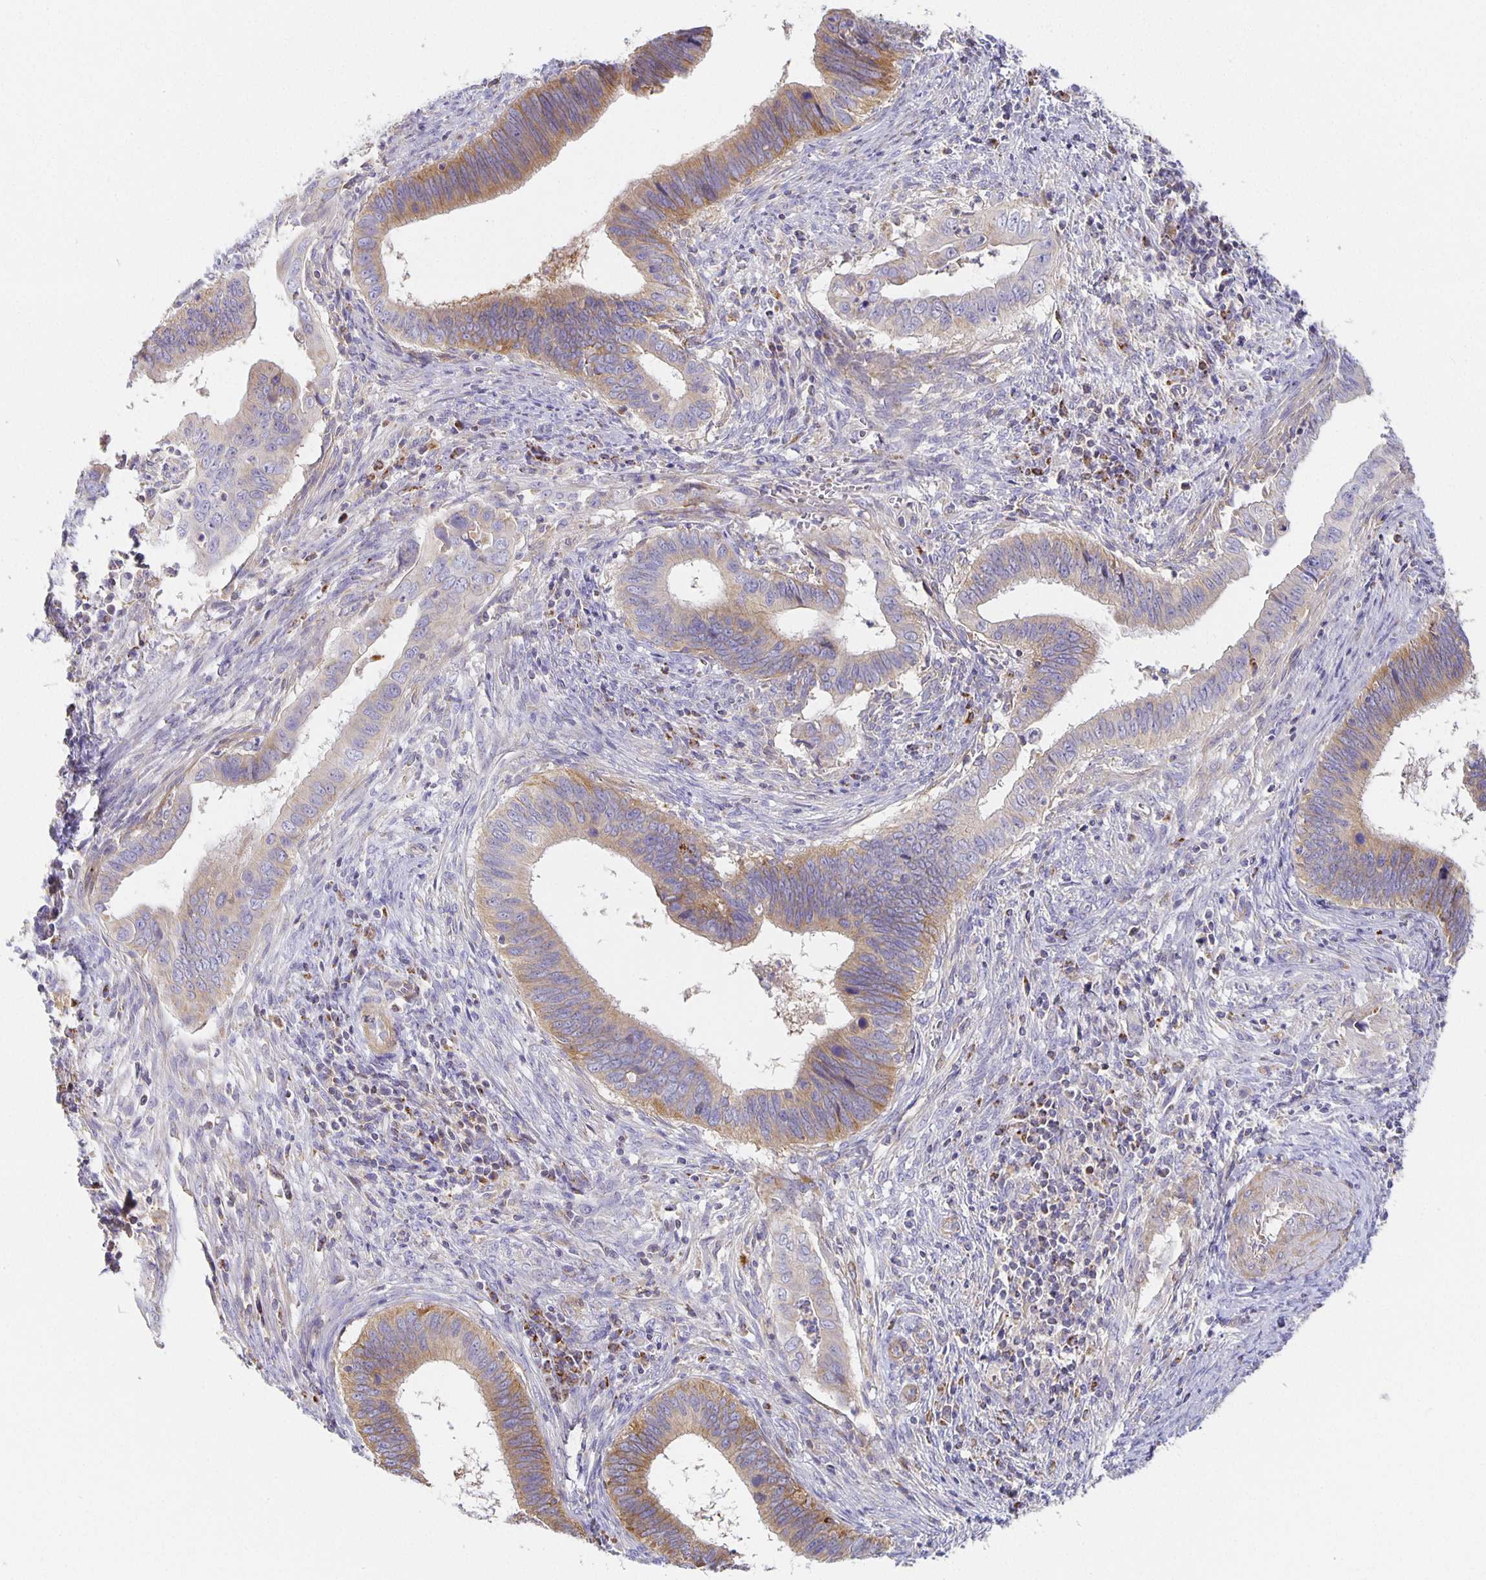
{"staining": {"intensity": "moderate", "quantity": ">75%", "location": "cytoplasmic/membranous"}, "tissue": "cervical cancer", "cell_type": "Tumor cells", "image_type": "cancer", "snomed": [{"axis": "morphology", "description": "Adenocarcinoma, NOS"}, {"axis": "topography", "description": "Cervix"}], "caption": "Moderate cytoplasmic/membranous staining is appreciated in about >75% of tumor cells in cervical adenocarcinoma. The staining is performed using DAB (3,3'-diaminobenzidine) brown chromogen to label protein expression. The nuclei are counter-stained blue using hematoxylin.", "gene": "FLRT3", "patient": {"sex": "female", "age": 42}}